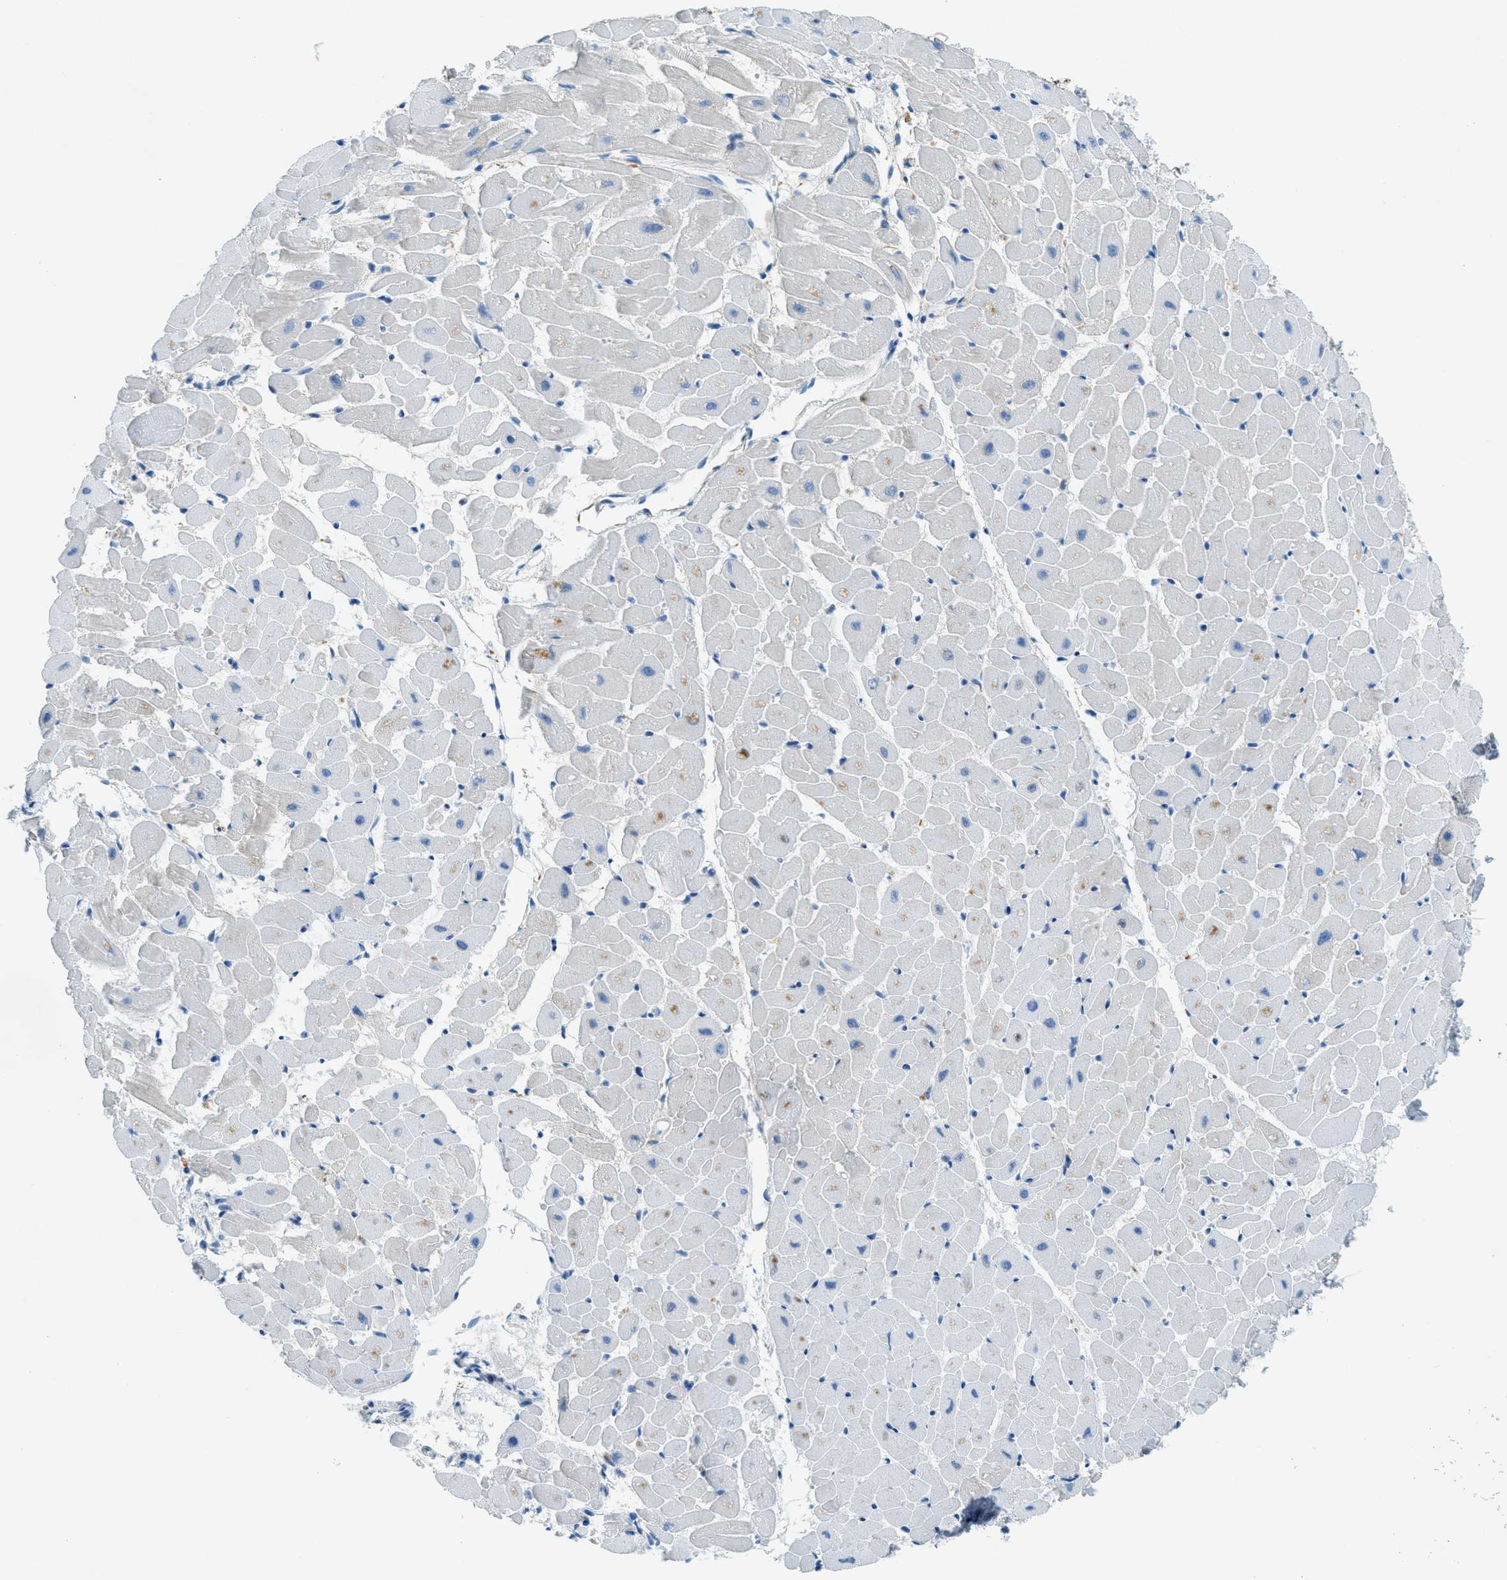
{"staining": {"intensity": "negative", "quantity": "none", "location": "none"}, "tissue": "heart muscle", "cell_type": "Cardiomyocytes", "image_type": "normal", "snomed": [{"axis": "morphology", "description": "Normal tissue, NOS"}, {"axis": "topography", "description": "Heart"}], "caption": "Immunohistochemistry image of normal heart muscle: human heart muscle stained with DAB displays no significant protein expression in cardiomyocytes.", "gene": "KLHL8", "patient": {"sex": "female", "age": 19}}